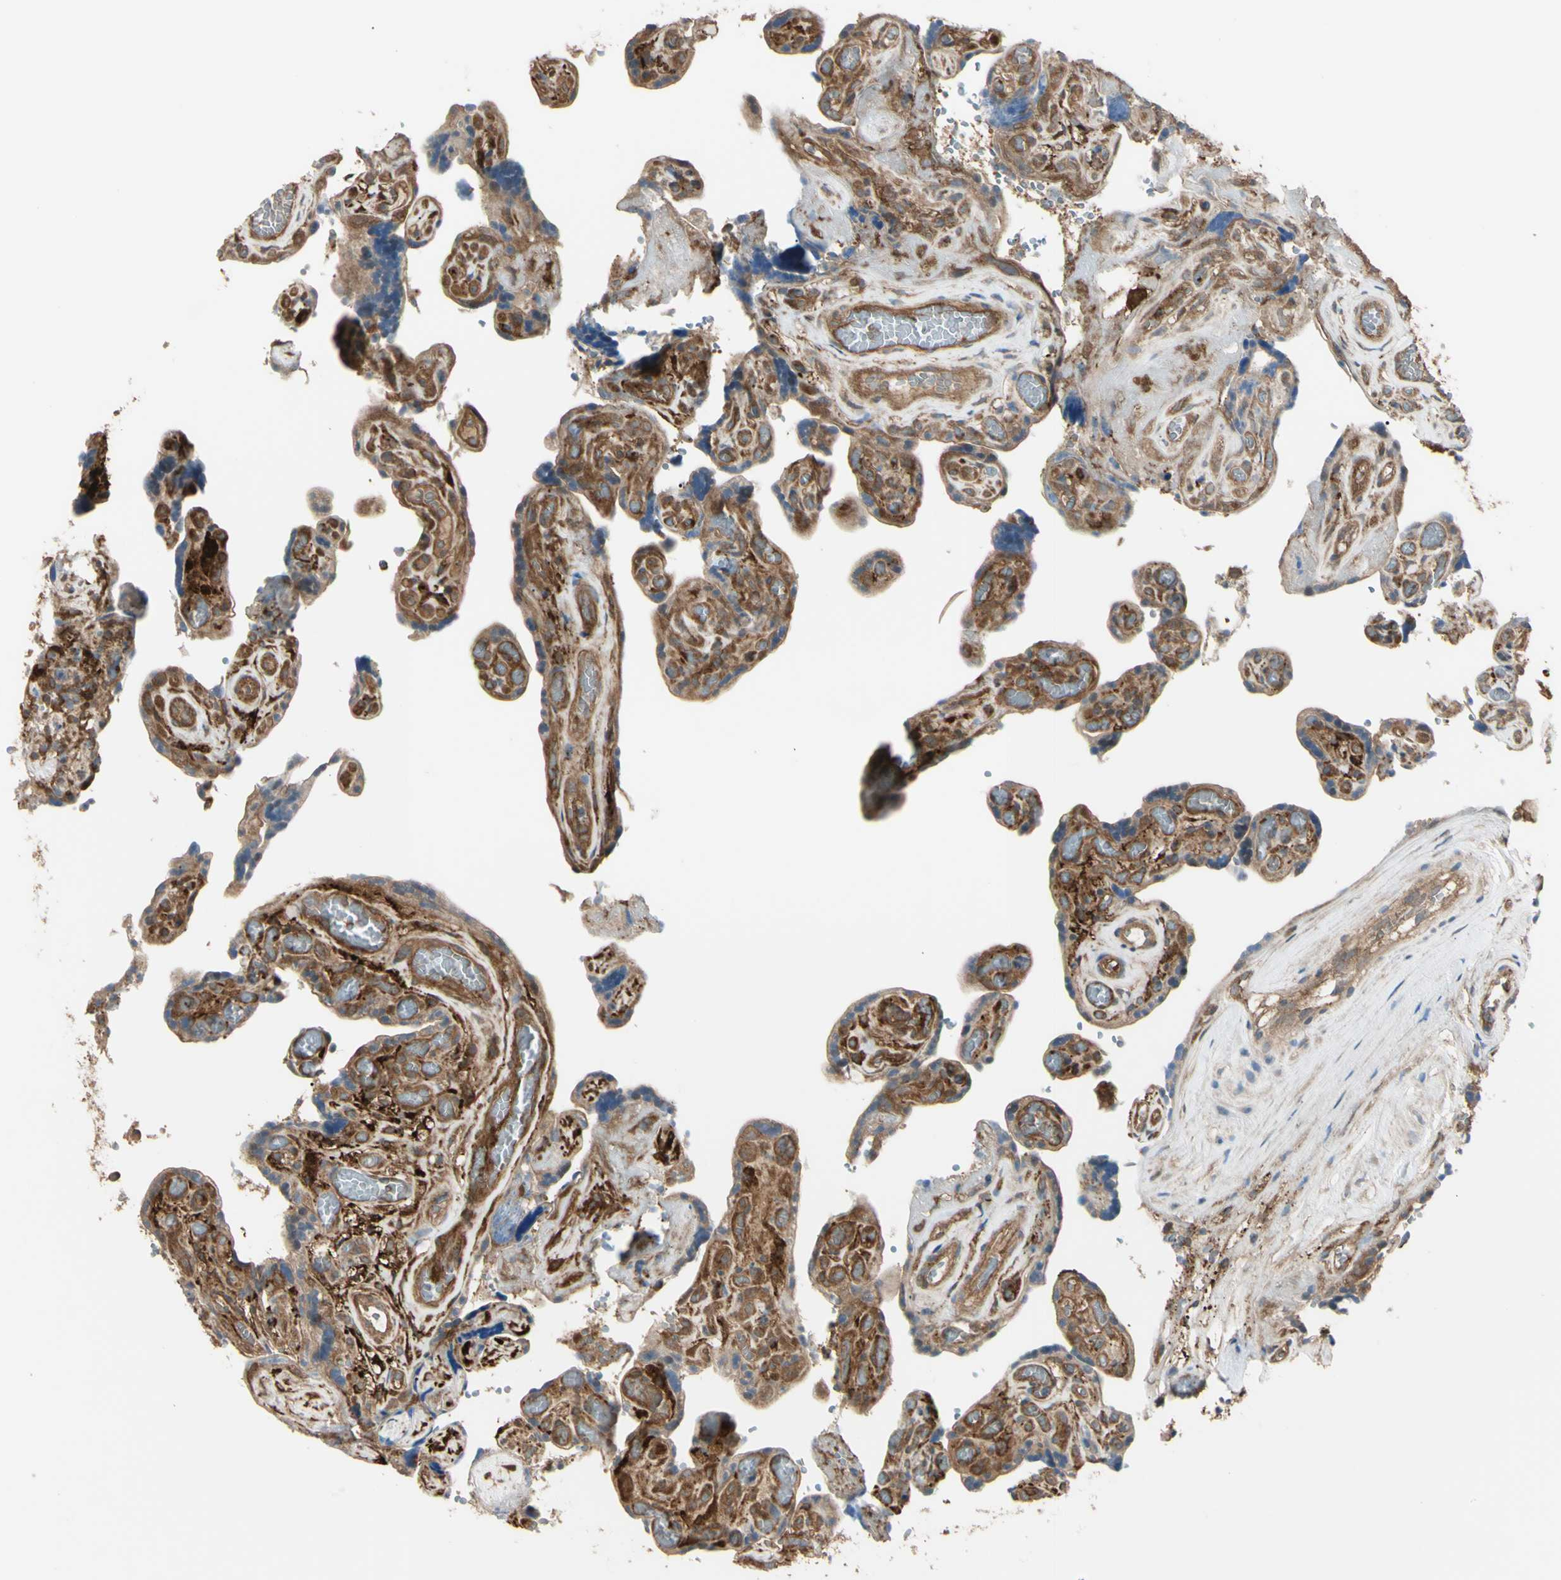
{"staining": {"intensity": "moderate", "quantity": ">75%", "location": "cytoplasmic/membranous,nuclear"}, "tissue": "placenta", "cell_type": "Decidual cells", "image_type": "normal", "snomed": [{"axis": "morphology", "description": "Normal tissue, NOS"}, {"axis": "topography", "description": "Placenta"}], "caption": "Immunohistochemical staining of normal placenta reveals medium levels of moderate cytoplasmic/membranous,nuclear expression in approximately >75% of decidual cells. The protein of interest is shown in brown color, while the nuclei are stained blue.", "gene": "PTPN12", "patient": {"sex": "female", "age": 30}}